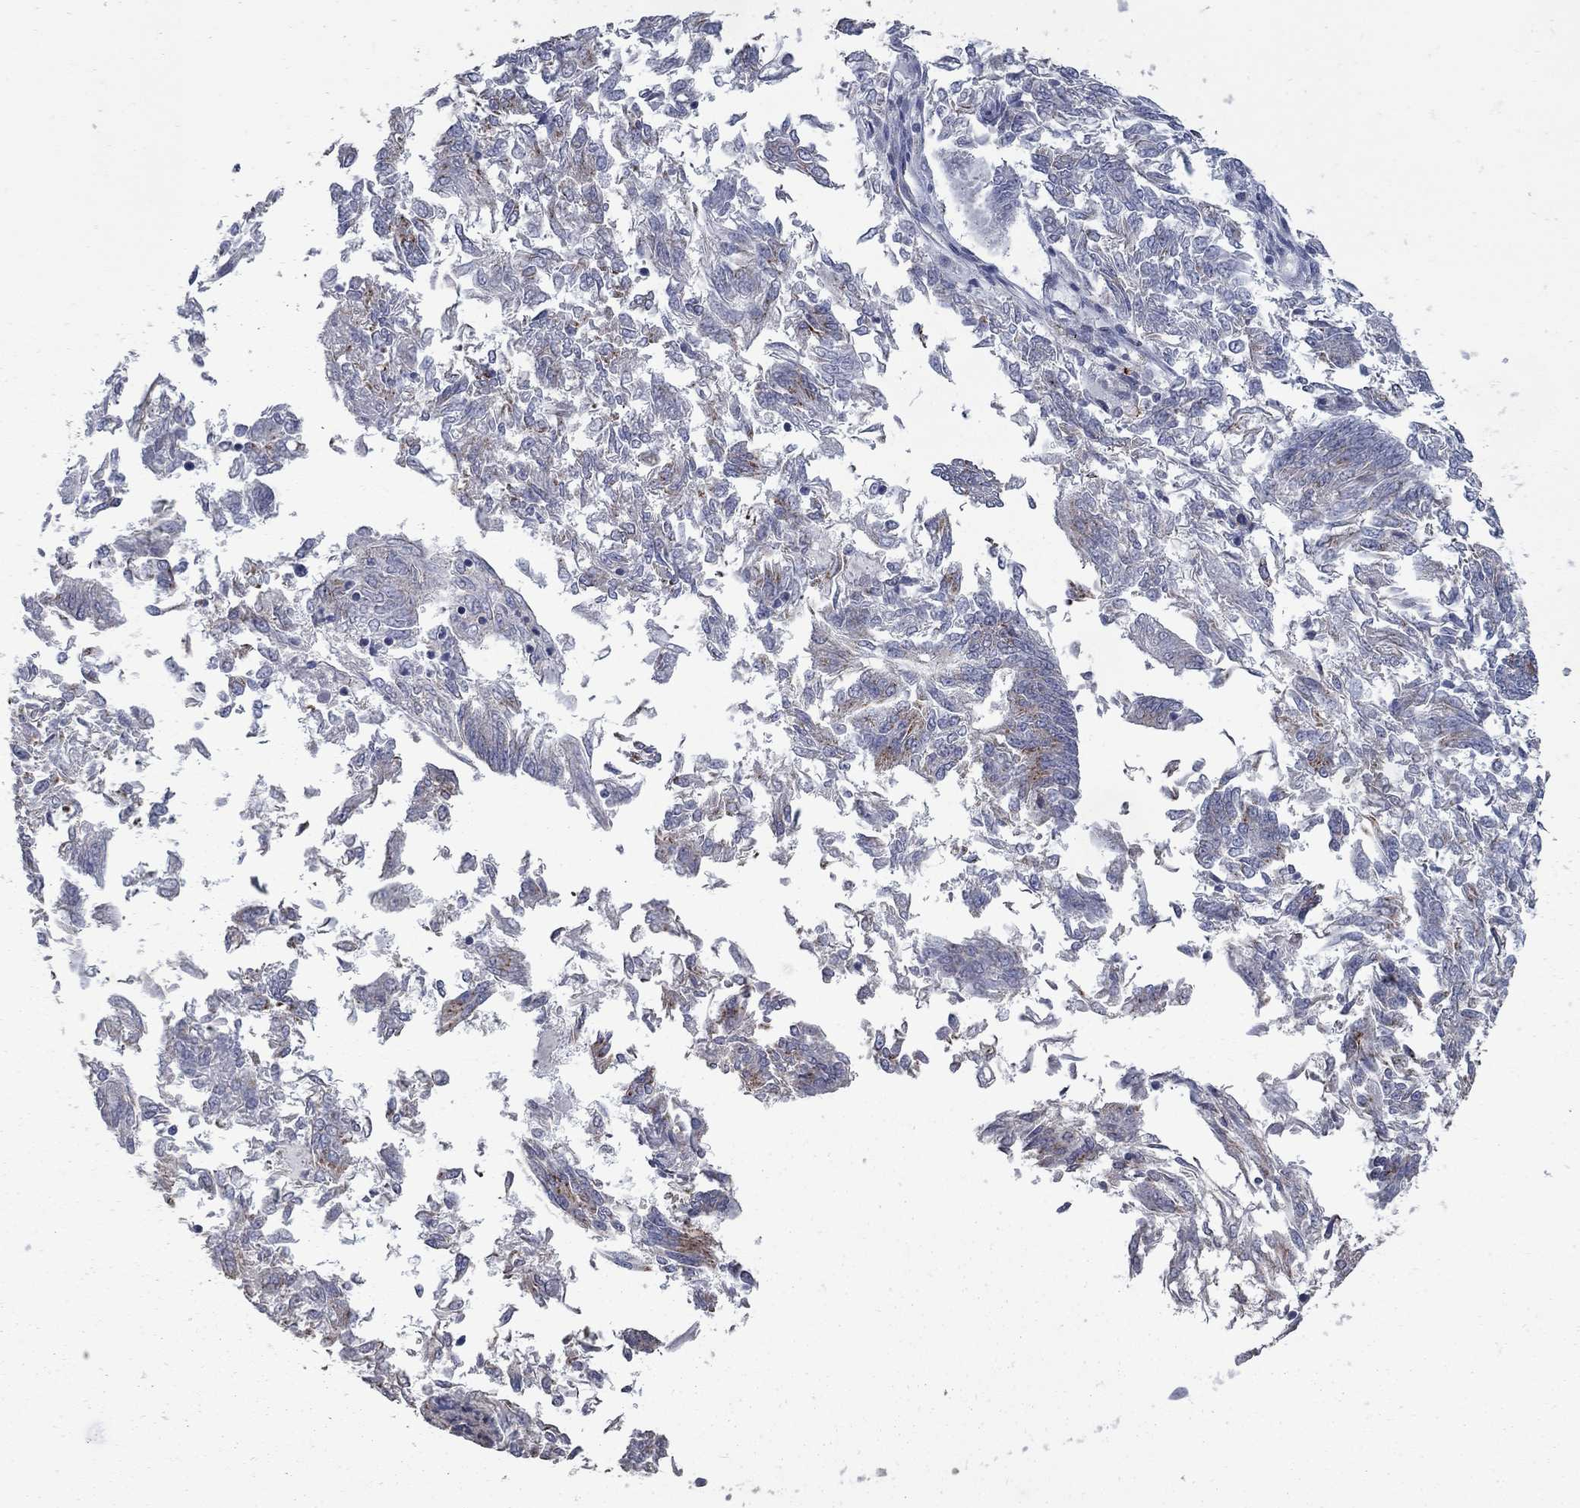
{"staining": {"intensity": "strong", "quantity": "<25%", "location": "cytoplasmic/membranous"}, "tissue": "endometrial cancer", "cell_type": "Tumor cells", "image_type": "cancer", "snomed": [{"axis": "morphology", "description": "Adenocarcinoma, NOS"}, {"axis": "topography", "description": "Endometrium"}], "caption": "Immunohistochemical staining of human endometrial cancer (adenocarcinoma) displays medium levels of strong cytoplasmic/membranous positivity in approximately <25% of tumor cells.", "gene": "KIAA0319L", "patient": {"sex": "female", "age": 58}}